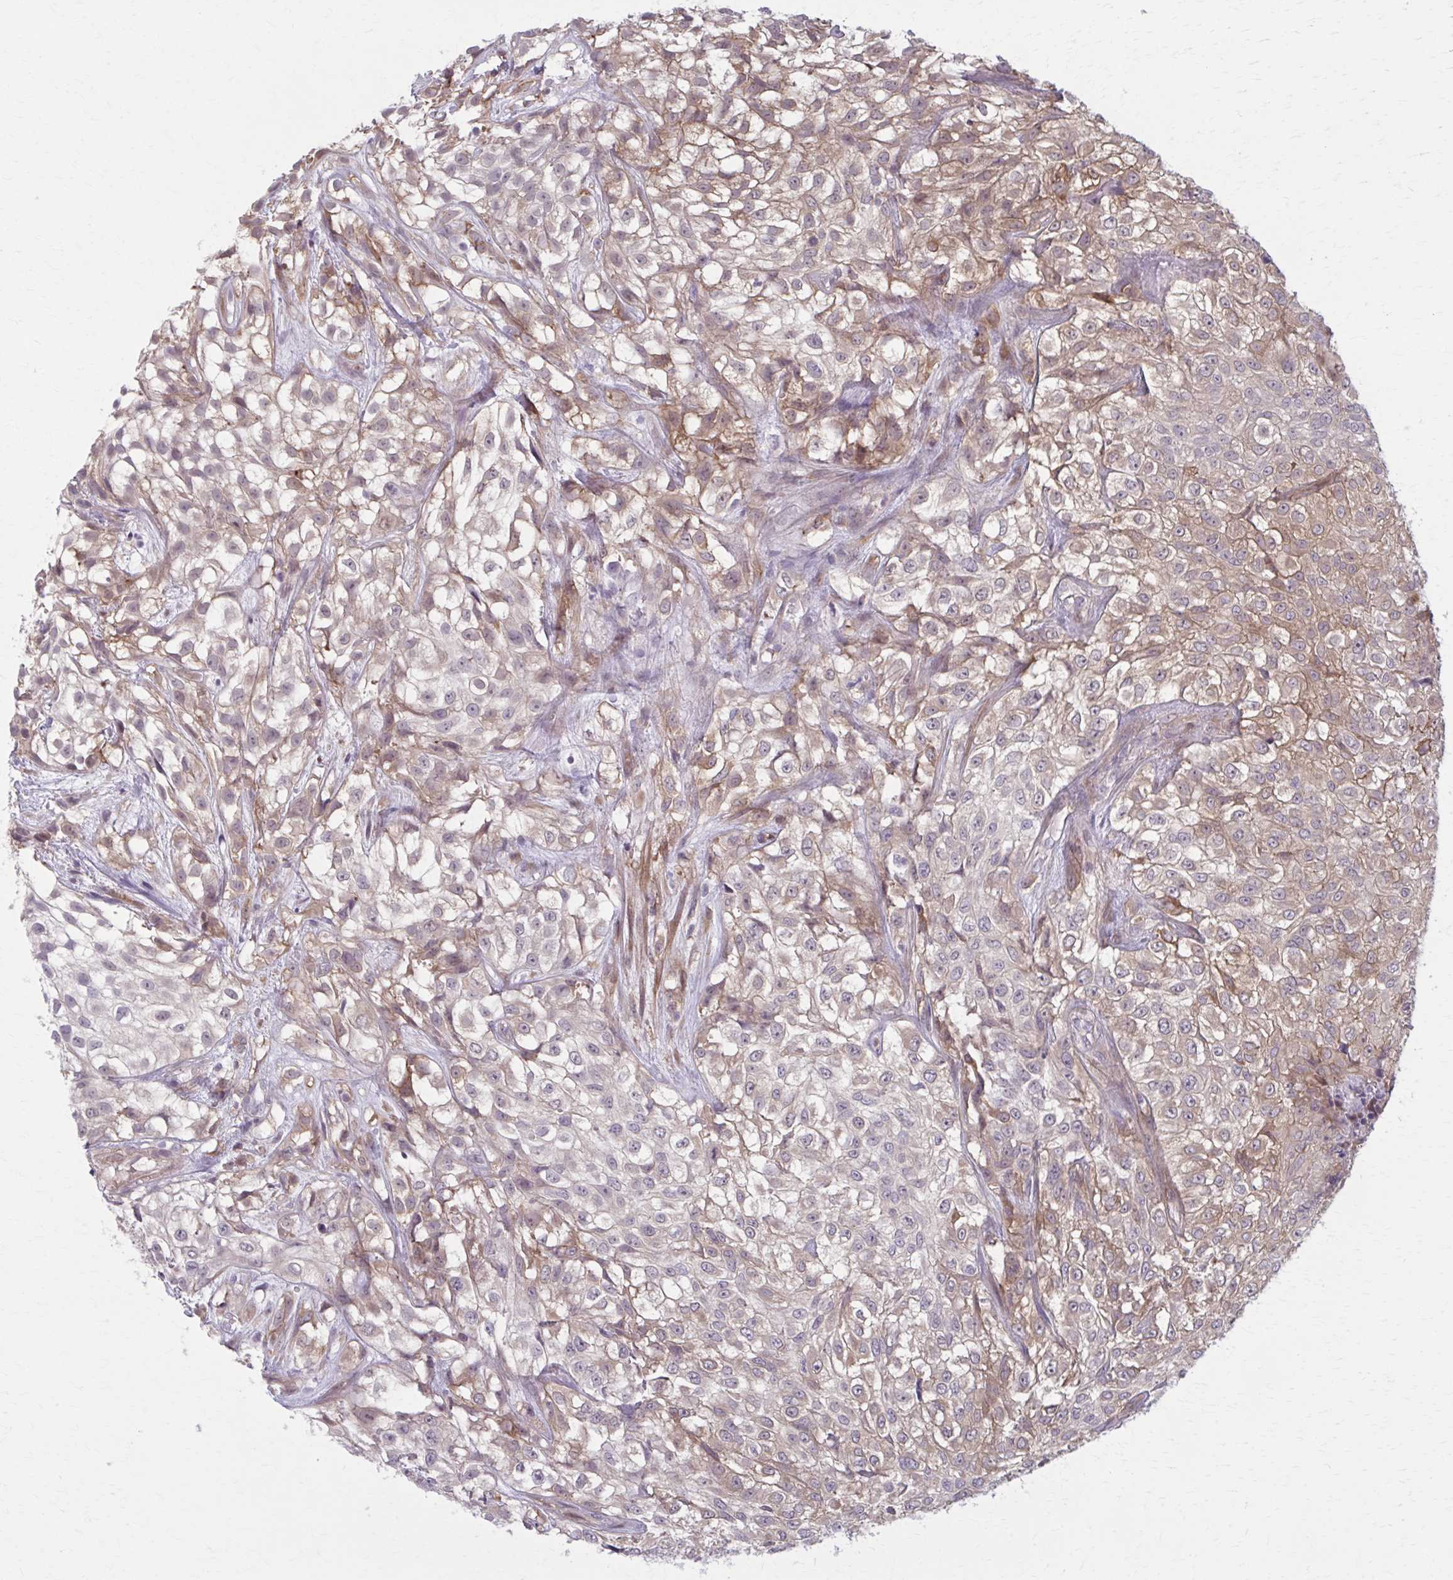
{"staining": {"intensity": "moderate", "quantity": ">75%", "location": "cytoplasmic/membranous"}, "tissue": "urothelial cancer", "cell_type": "Tumor cells", "image_type": "cancer", "snomed": [{"axis": "morphology", "description": "Urothelial carcinoma, High grade"}, {"axis": "topography", "description": "Urinary bladder"}], "caption": "Immunohistochemical staining of urothelial carcinoma (high-grade) reveals moderate cytoplasmic/membranous protein staining in approximately >75% of tumor cells.", "gene": "NUMBL", "patient": {"sex": "male", "age": 56}}